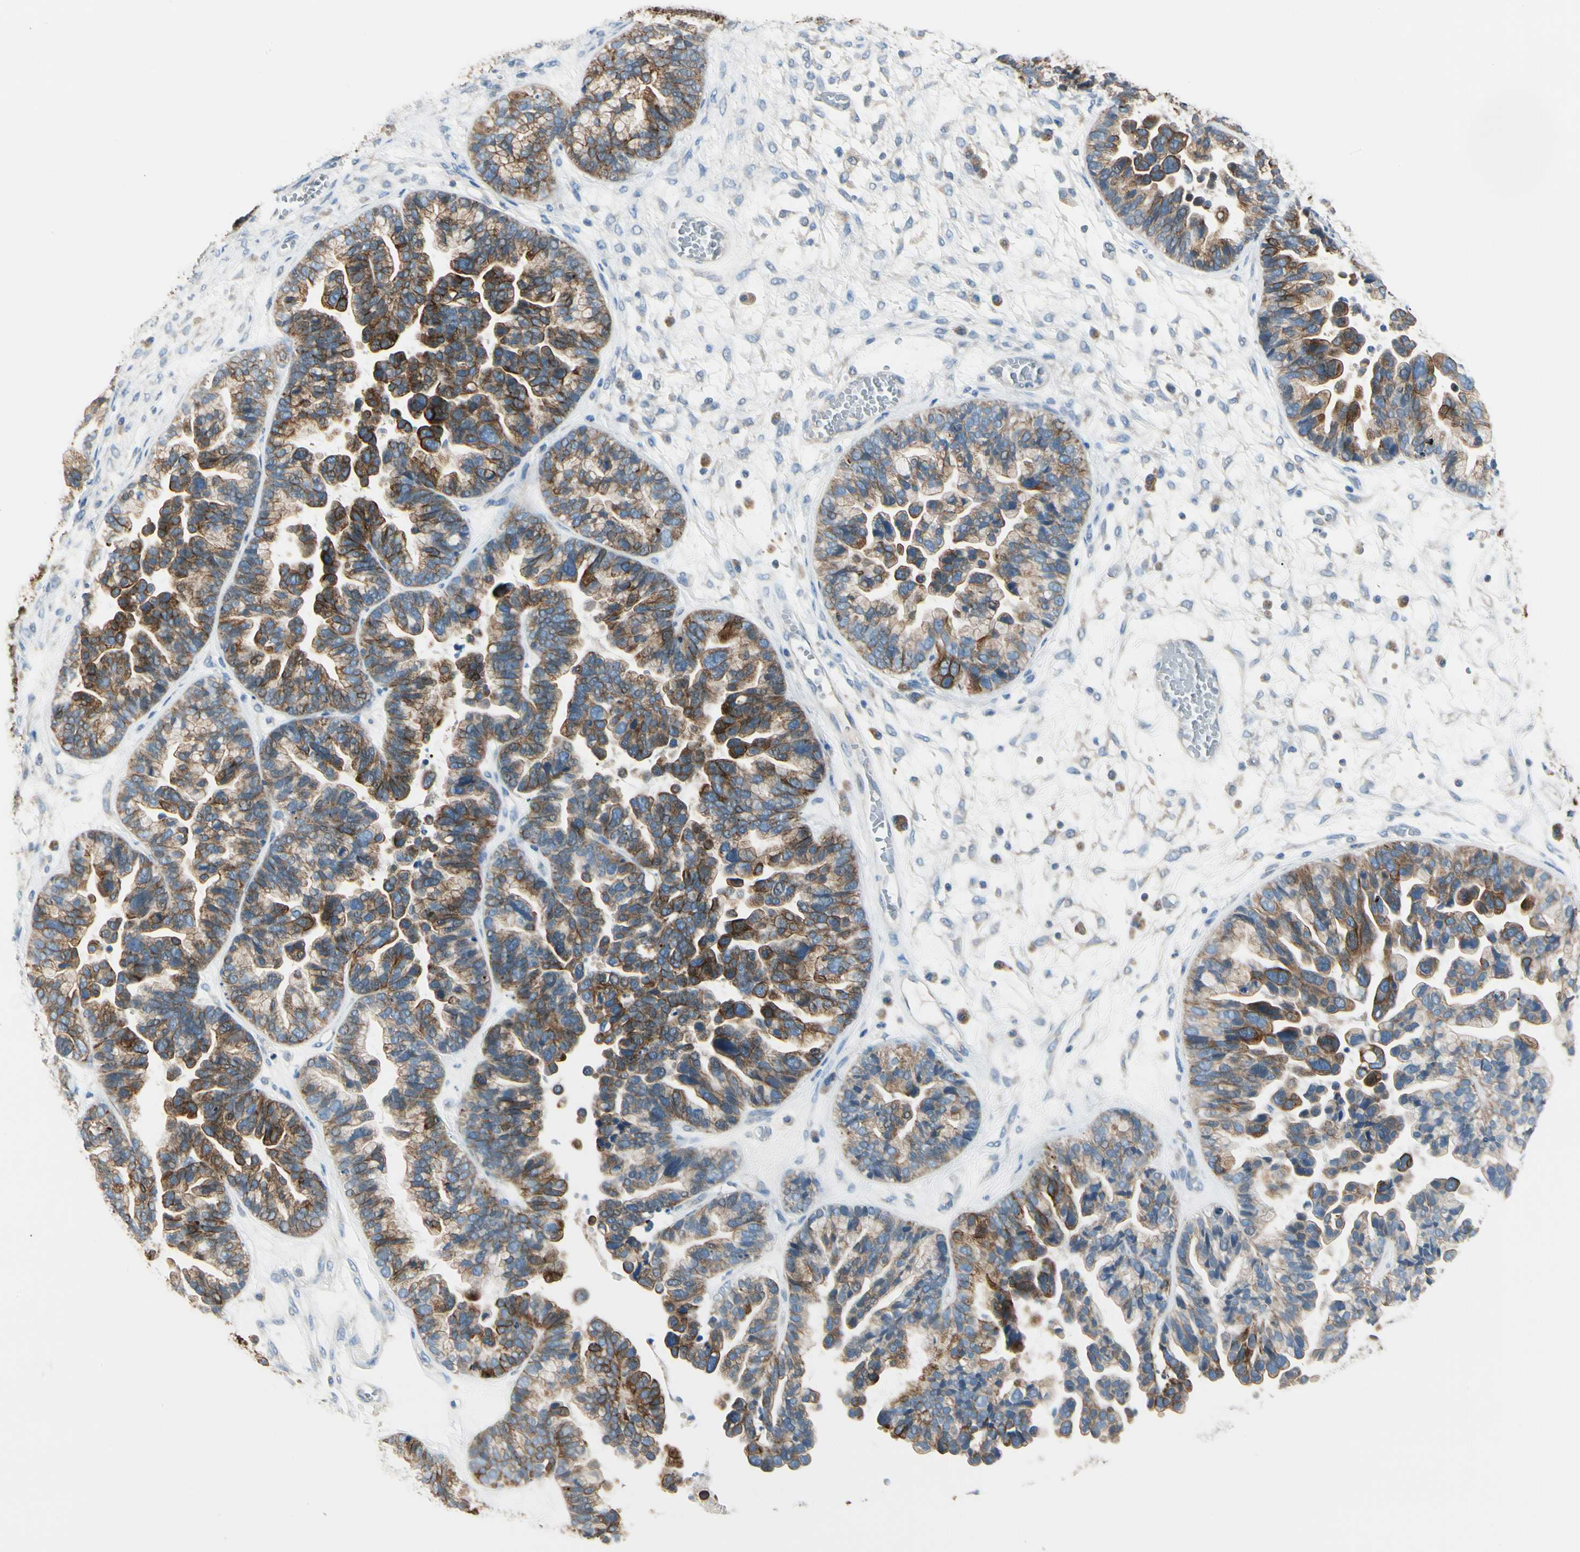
{"staining": {"intensity": "strong", "quantity": "25%-75%", "location": "cytoplasmic/membranous"}, "tissue": "ovarian cancer", "cell_type": "Tumor cells", "image_type": "cancer", "snomed": [{"axis": "morphology", "description": "Cystadenocarcinoma, serous, NOS"}, {"axis": "topography", "description": "Ovary"}], "caption": "Immunohistochemical staining of serous cystadenocarcinoma (ovarian) reveals high levels of strong cytoplasmic/membranous protein positivity in about 25%-75% of tumor cells.", "gene": "DUSP12", "patient": {"sex": "female", "age": 56}}